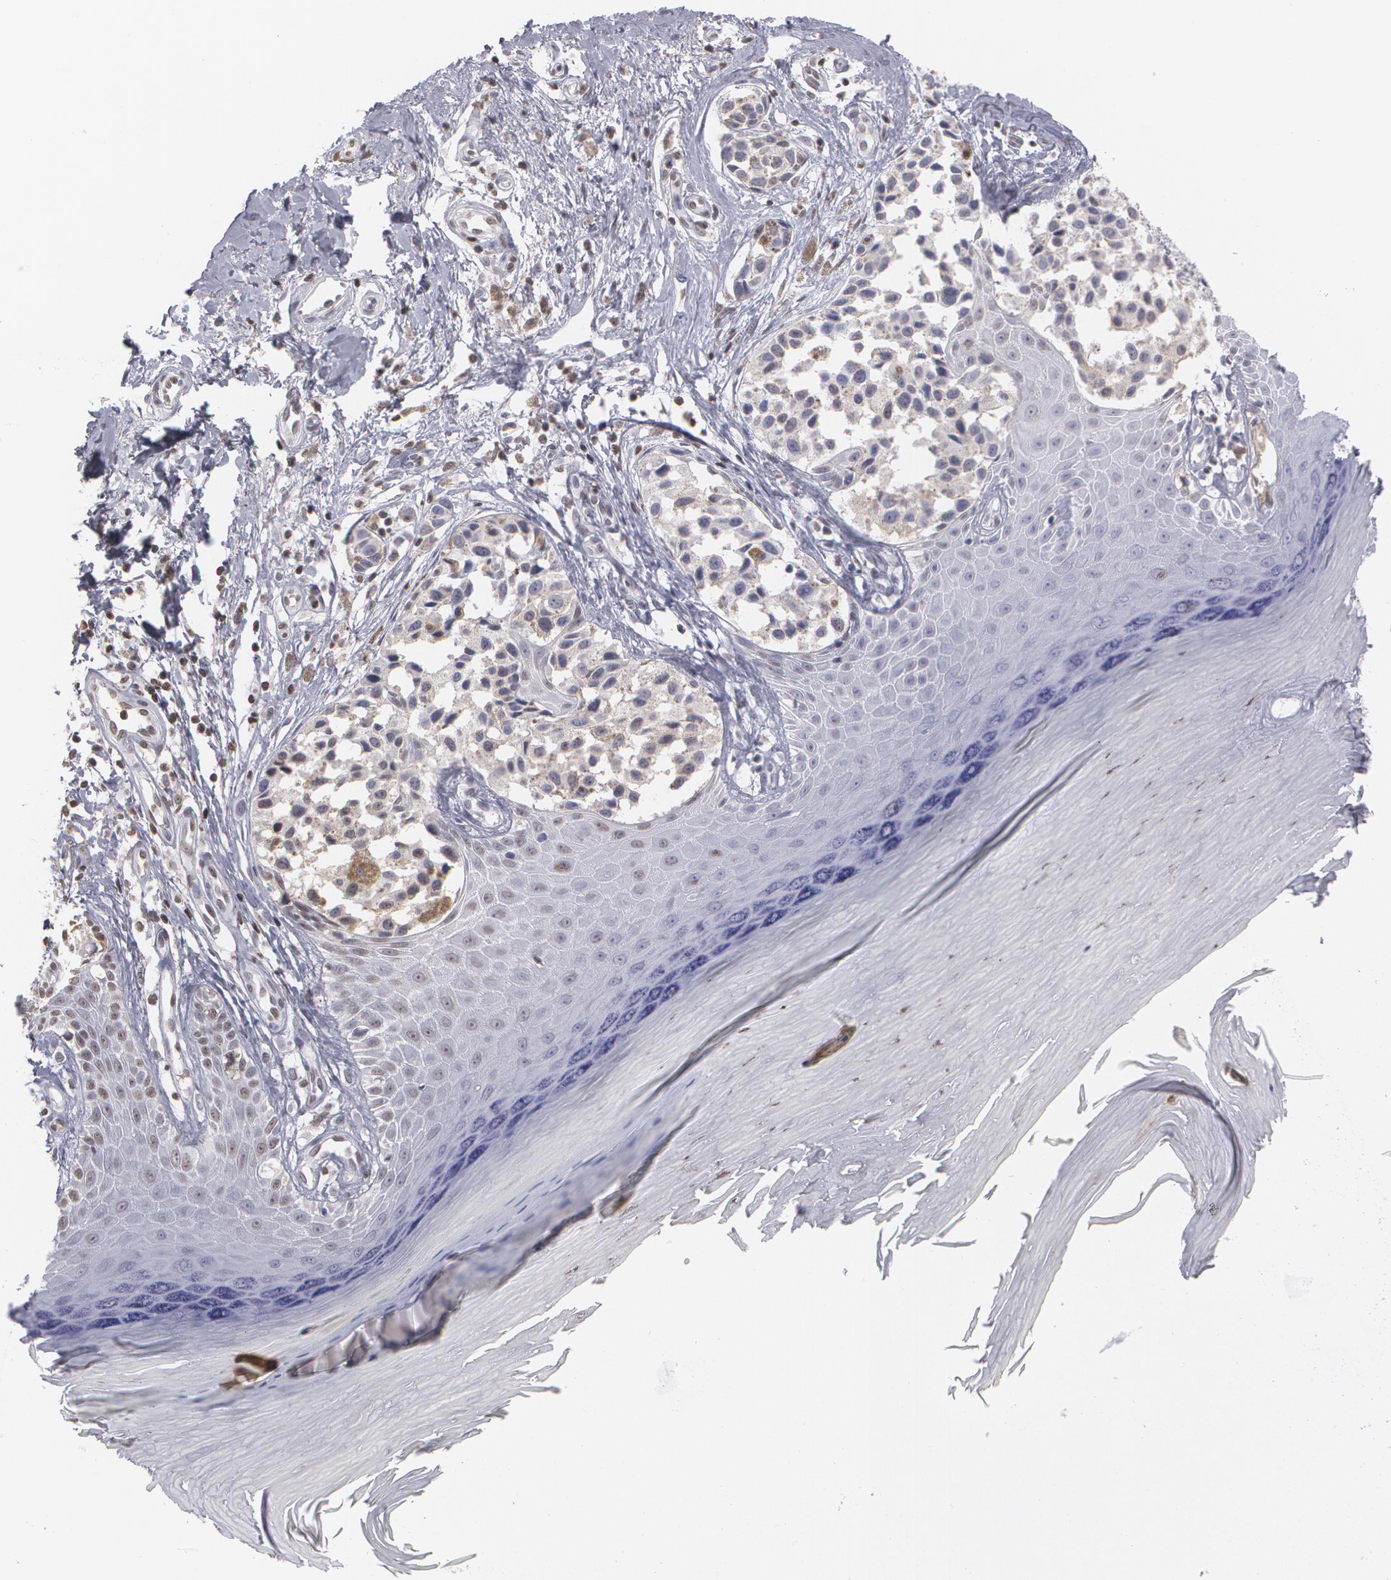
{"staining": {"intensity": "negative", "quantity": "none", "location": "none"}, "tissue": "melanoma", "cell_type": "Tumor cells", "image_type": "cancer", "snomed": [{"axis": "morphology", "description": "Malignant melanoma, NOS"}, {"axis": "topography", "description": "Skin"}], "caption": "A histopathology image of malignant melanoma stained for a protein exhibits no brown staining in tumor cells.", "gene": "SERPINA1", "patient": {"sex": "male", "age": 79}}